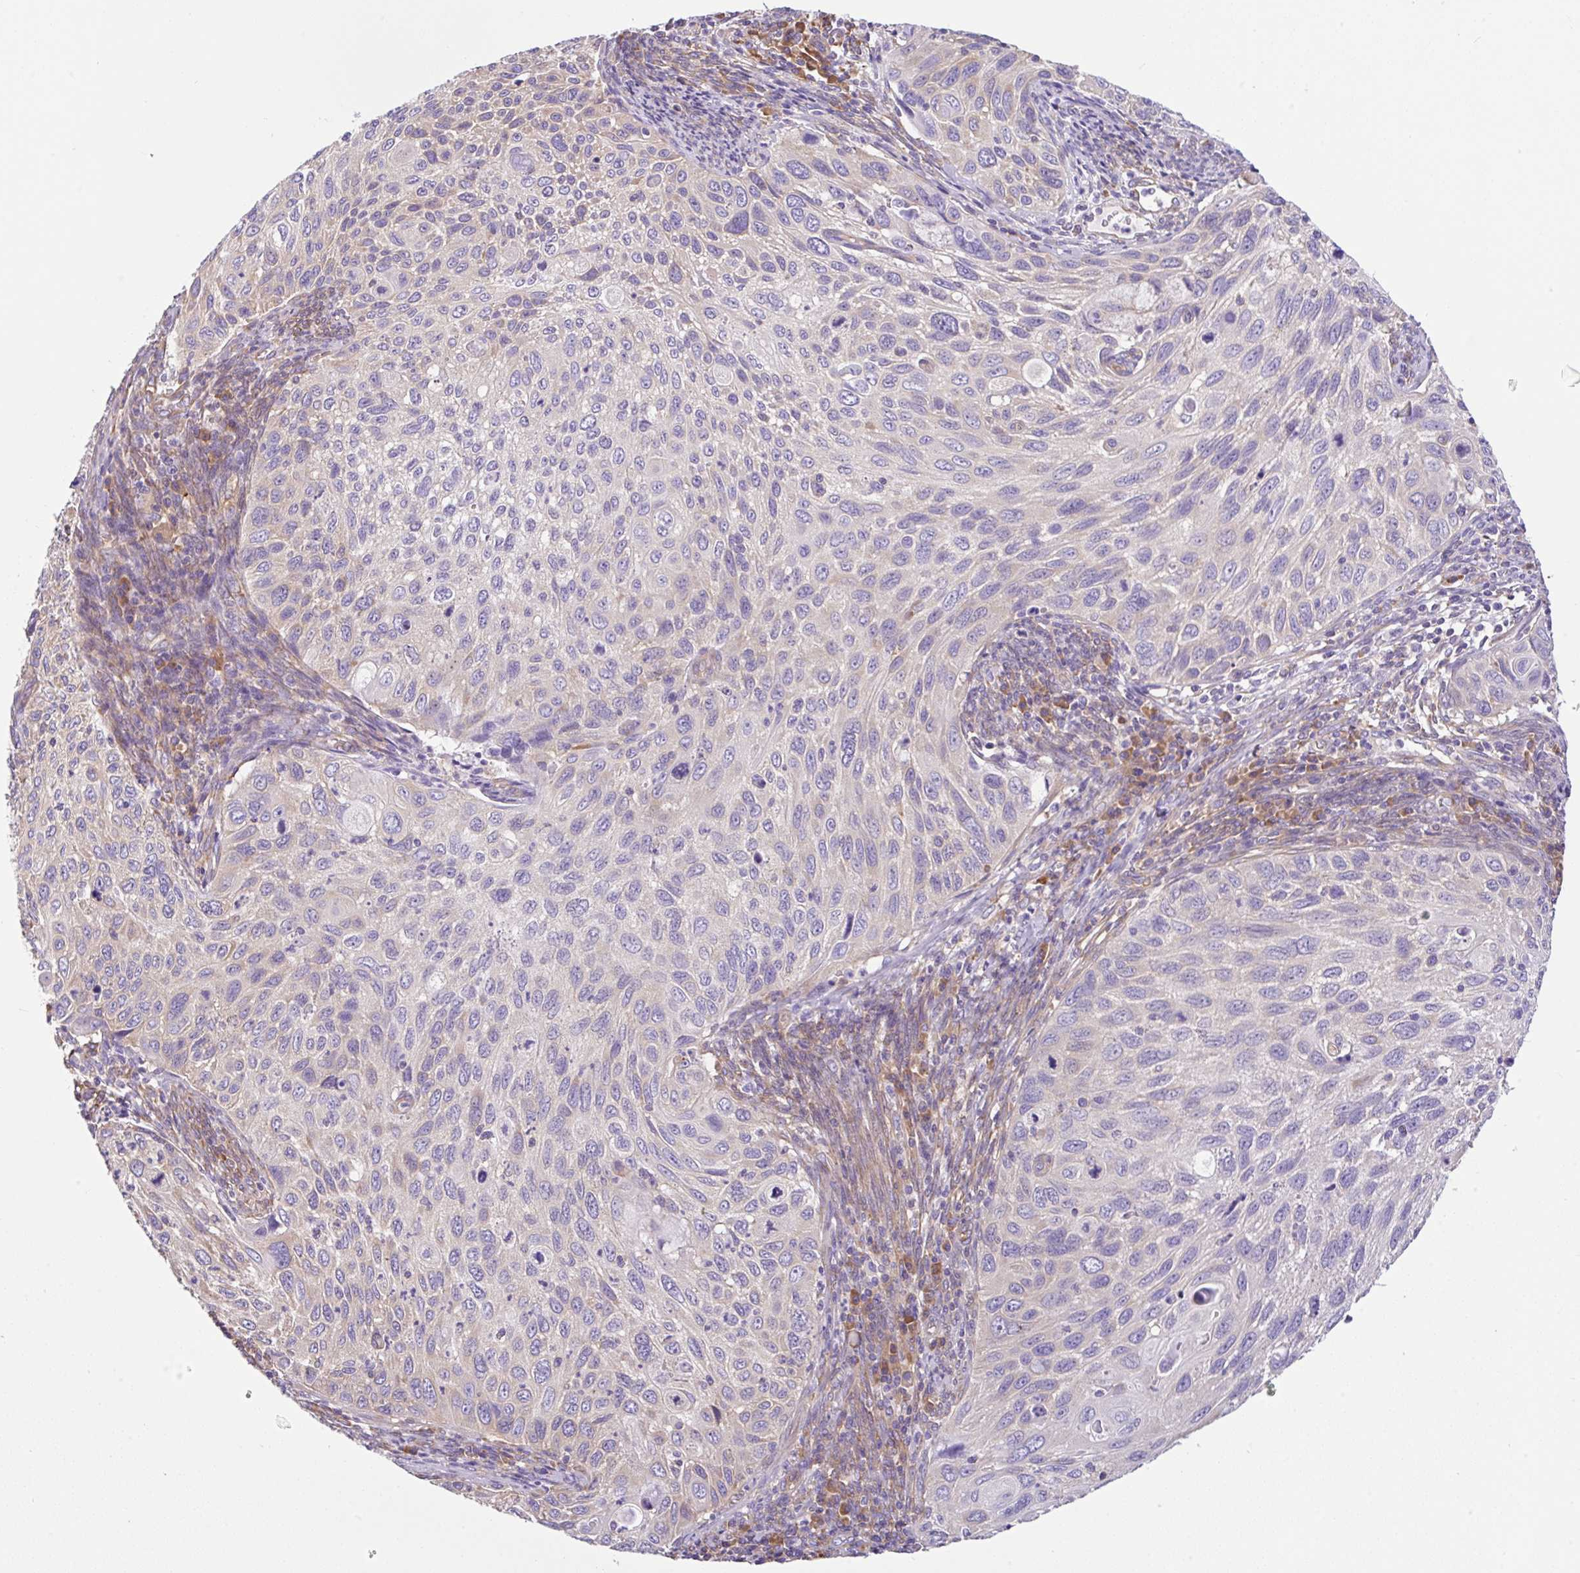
{"staining": {"intensity": "weak", "quantity": "<25%", "location": "cytoplasmic/membranous"}, "tissue": "cervical cancer", "cell_type": "Tumor cells", "image_type": "cancer", "snomed": [{"axis": "morphology", "description": "Squamous cell carcinoma, NOS"}, {"axis": "topography", "description": "Cervix"}], "caption": "The histopathology image reveals no significant expression in tumor cells of cervical cancer. (Brightfield microscopy of DAB (3,3'-diaminobenzidine) immunohistochemistry (IHC) at high magnification).", "gene": "GFPT2", "patient": {"sex": "female", "age": 70}}